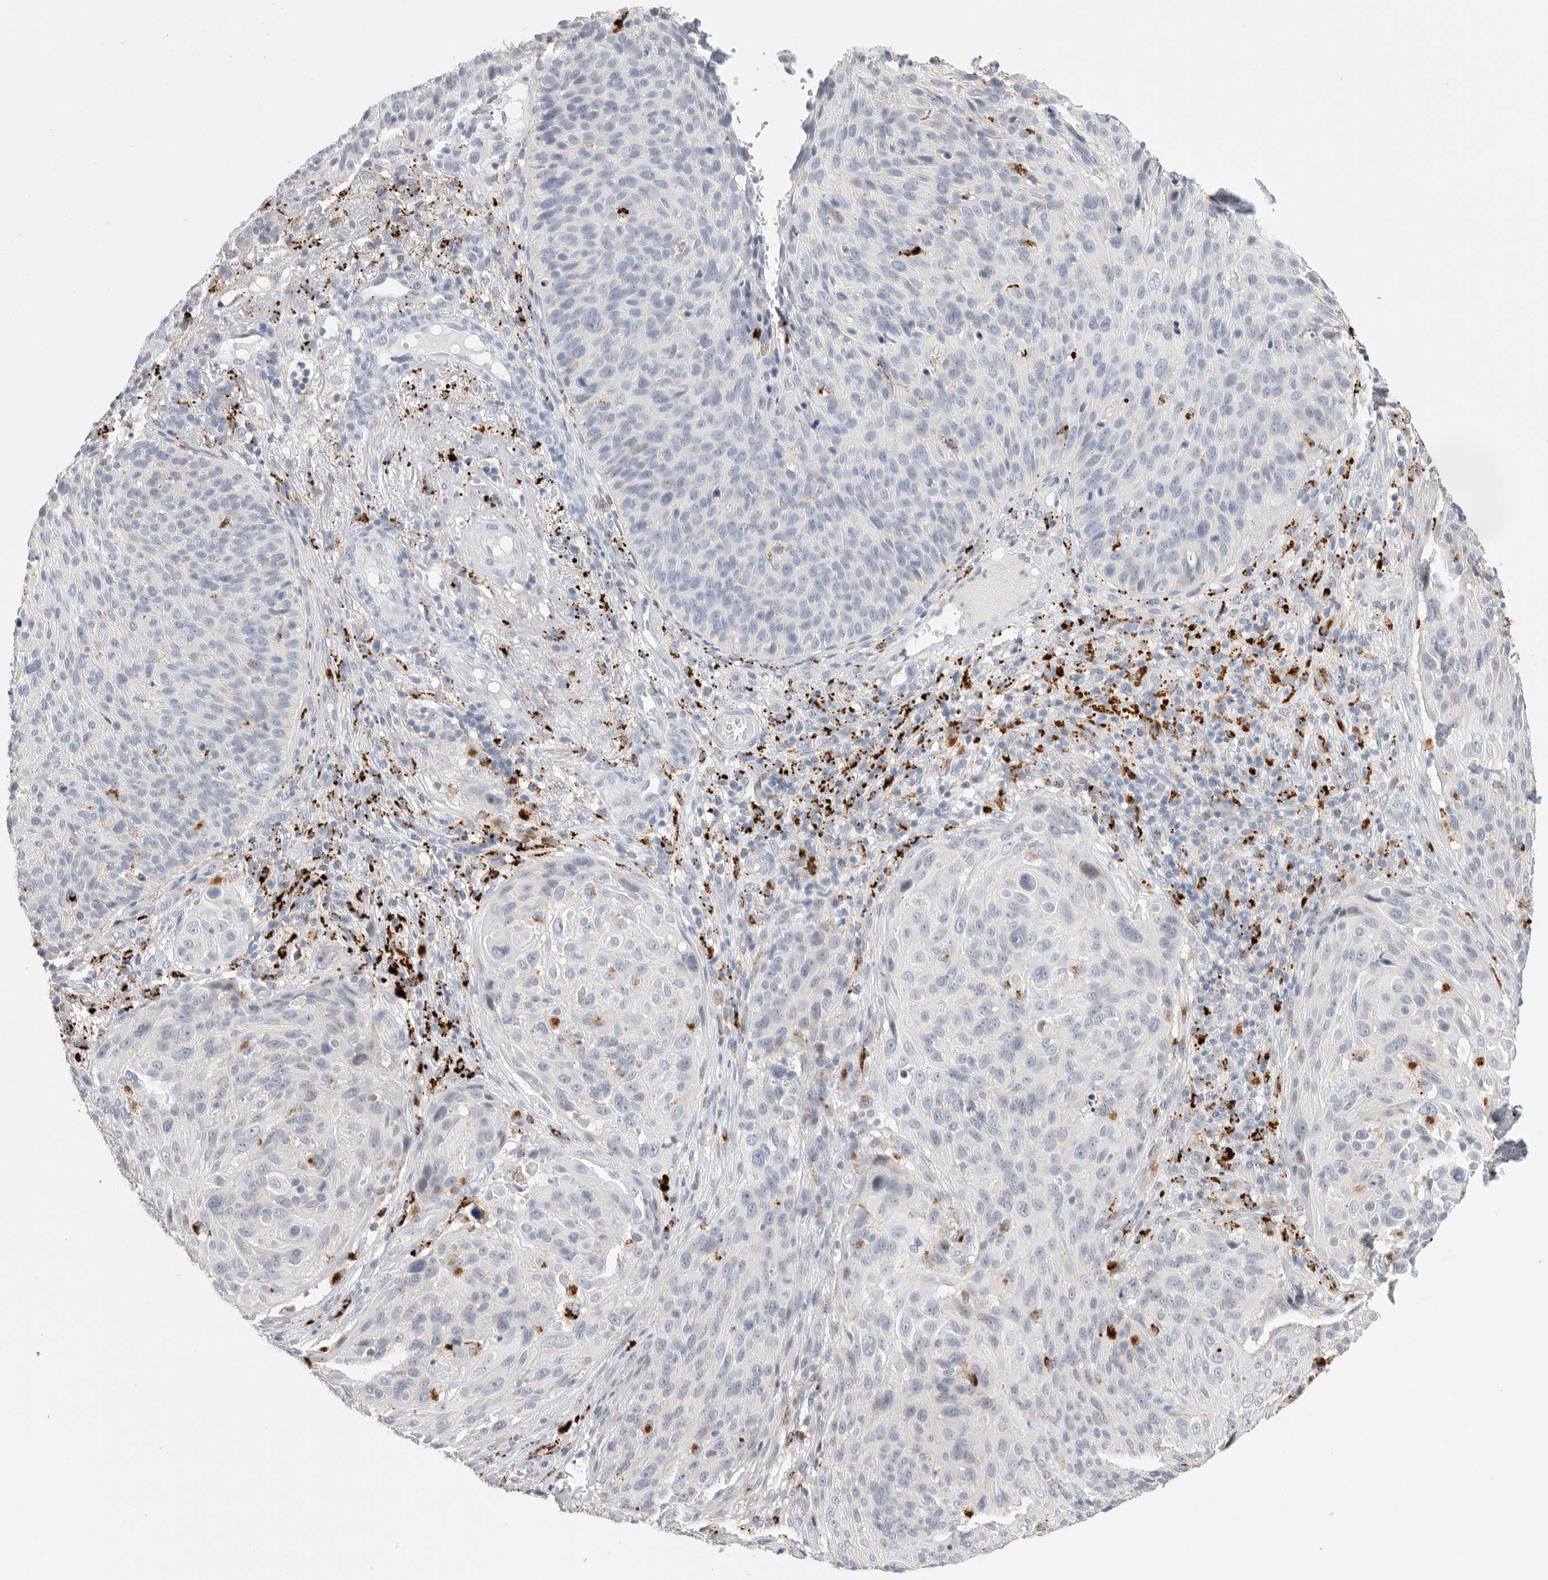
{"staining": {"intensity": "moderate", "quantity": "<25%", "location": "cytoplasmic/membranous"}, "tissue": "cervical cancer", "cell_type": "Tumor cells", "image_type": "cancer", "snomed": [{"axis": "morphology", "description": "Squamous cell carcinoma, NOS"}, {"axis": "topography", "description": "Cervix"}], "caption": "Immunohistochemistry (IHC) of human cervical squamous cell carcinoma exhibits low levels of moderate cytoplasmic/membranous staining in about <25% of tumor cells. (IHC, brightfield microscopy, high magnification).", "gene": "GGH", "patient": {"sex": "female", "age": 74}}